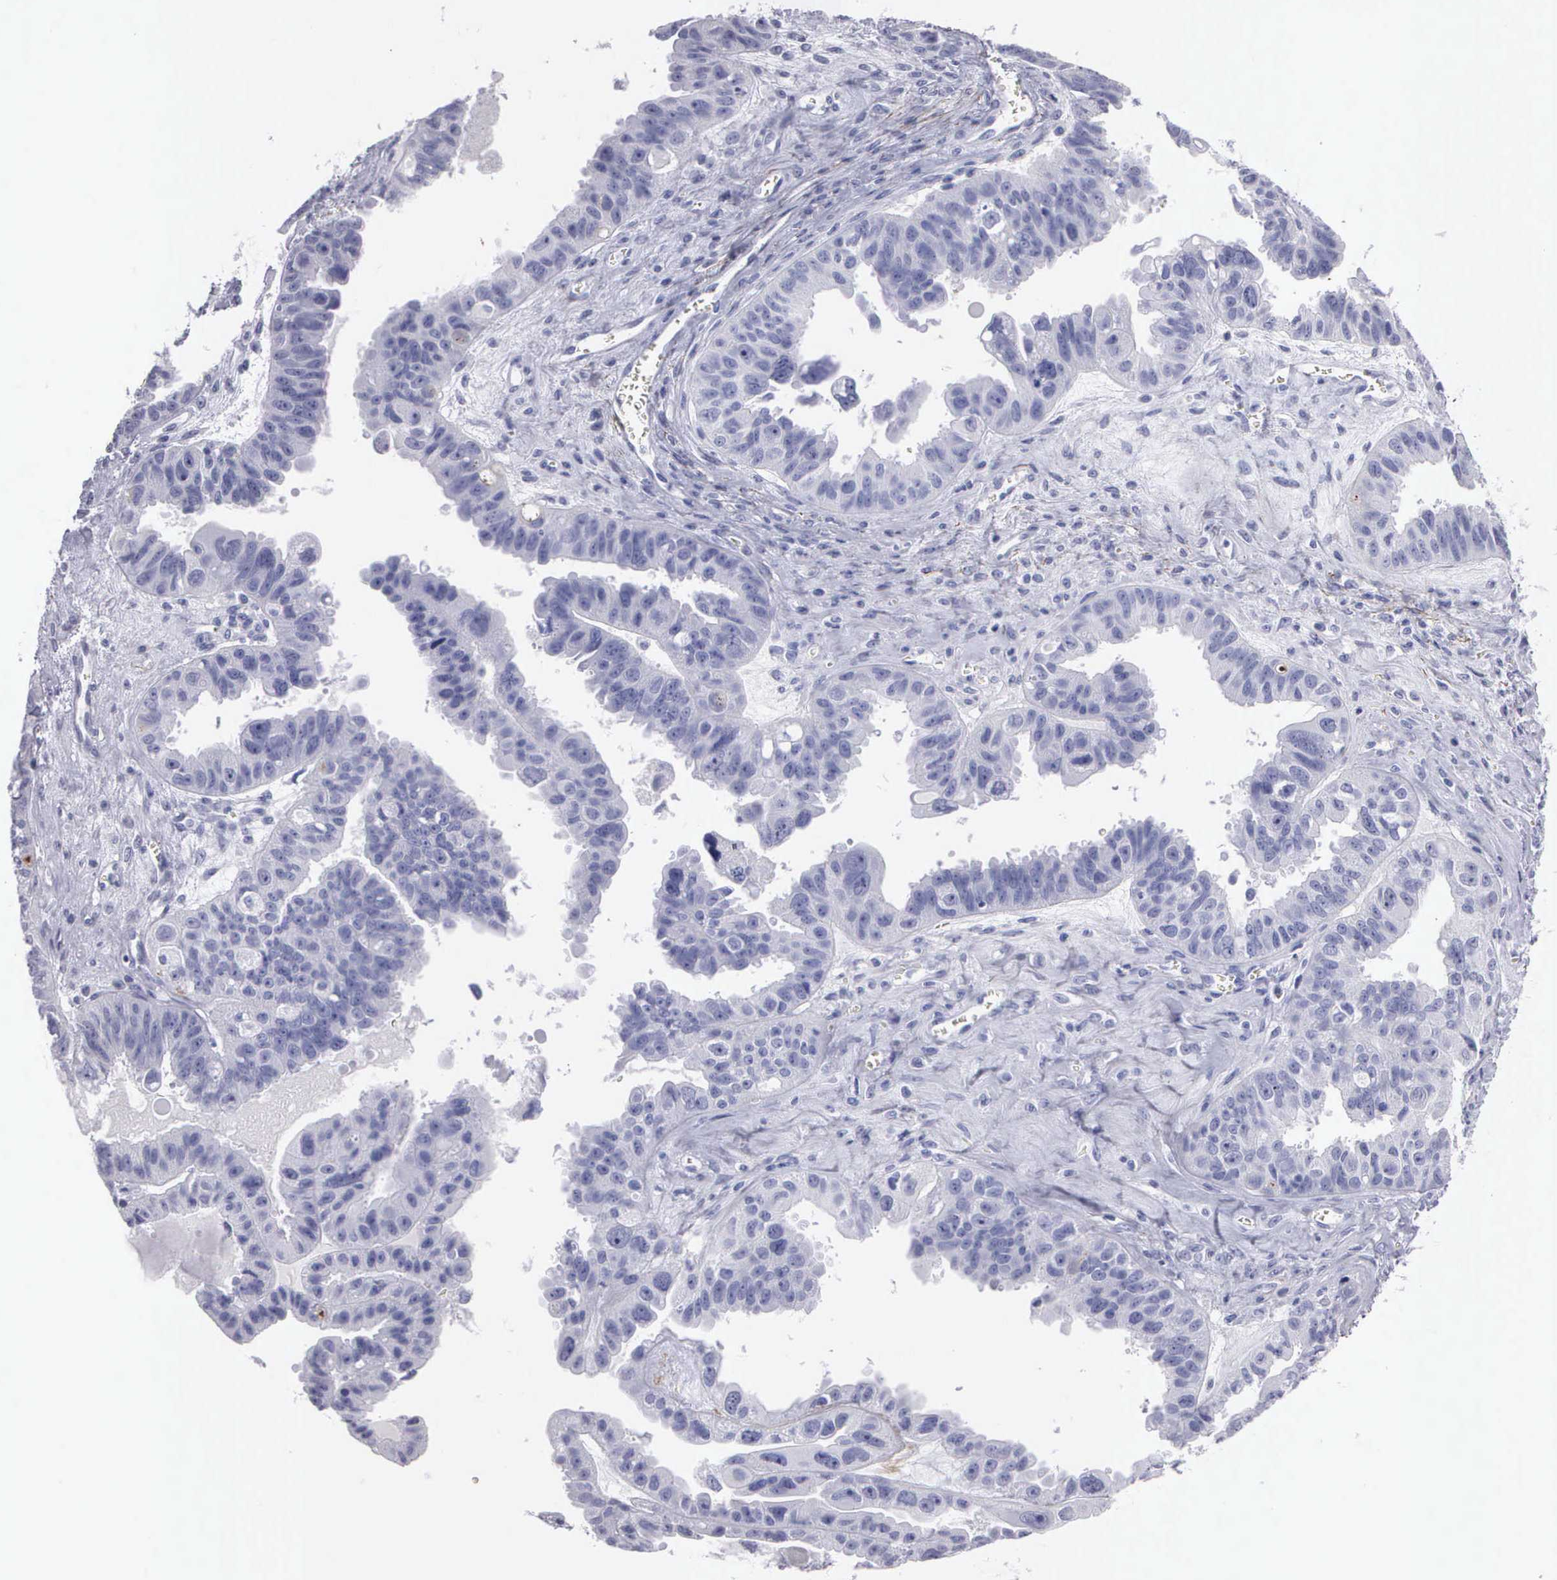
{"staining": {"intensity": "negative", "quantity": "none", "location": "none"}, "tissue": "ovarian cancer", "cell_type": "Tumor cells", "image_type": "cancer", "snomed": [{"axis": "morphology", "description": "Carcinoma, endometroid"}, {"axis": "topography", "description": "Ovary"}], "caption": "Human ovarian cancer stained for a protein using immunohistochemistry displays no expression in tumor cells.", "gene": "FBLN5", "patient": {"sex": "female", "age": 85}}